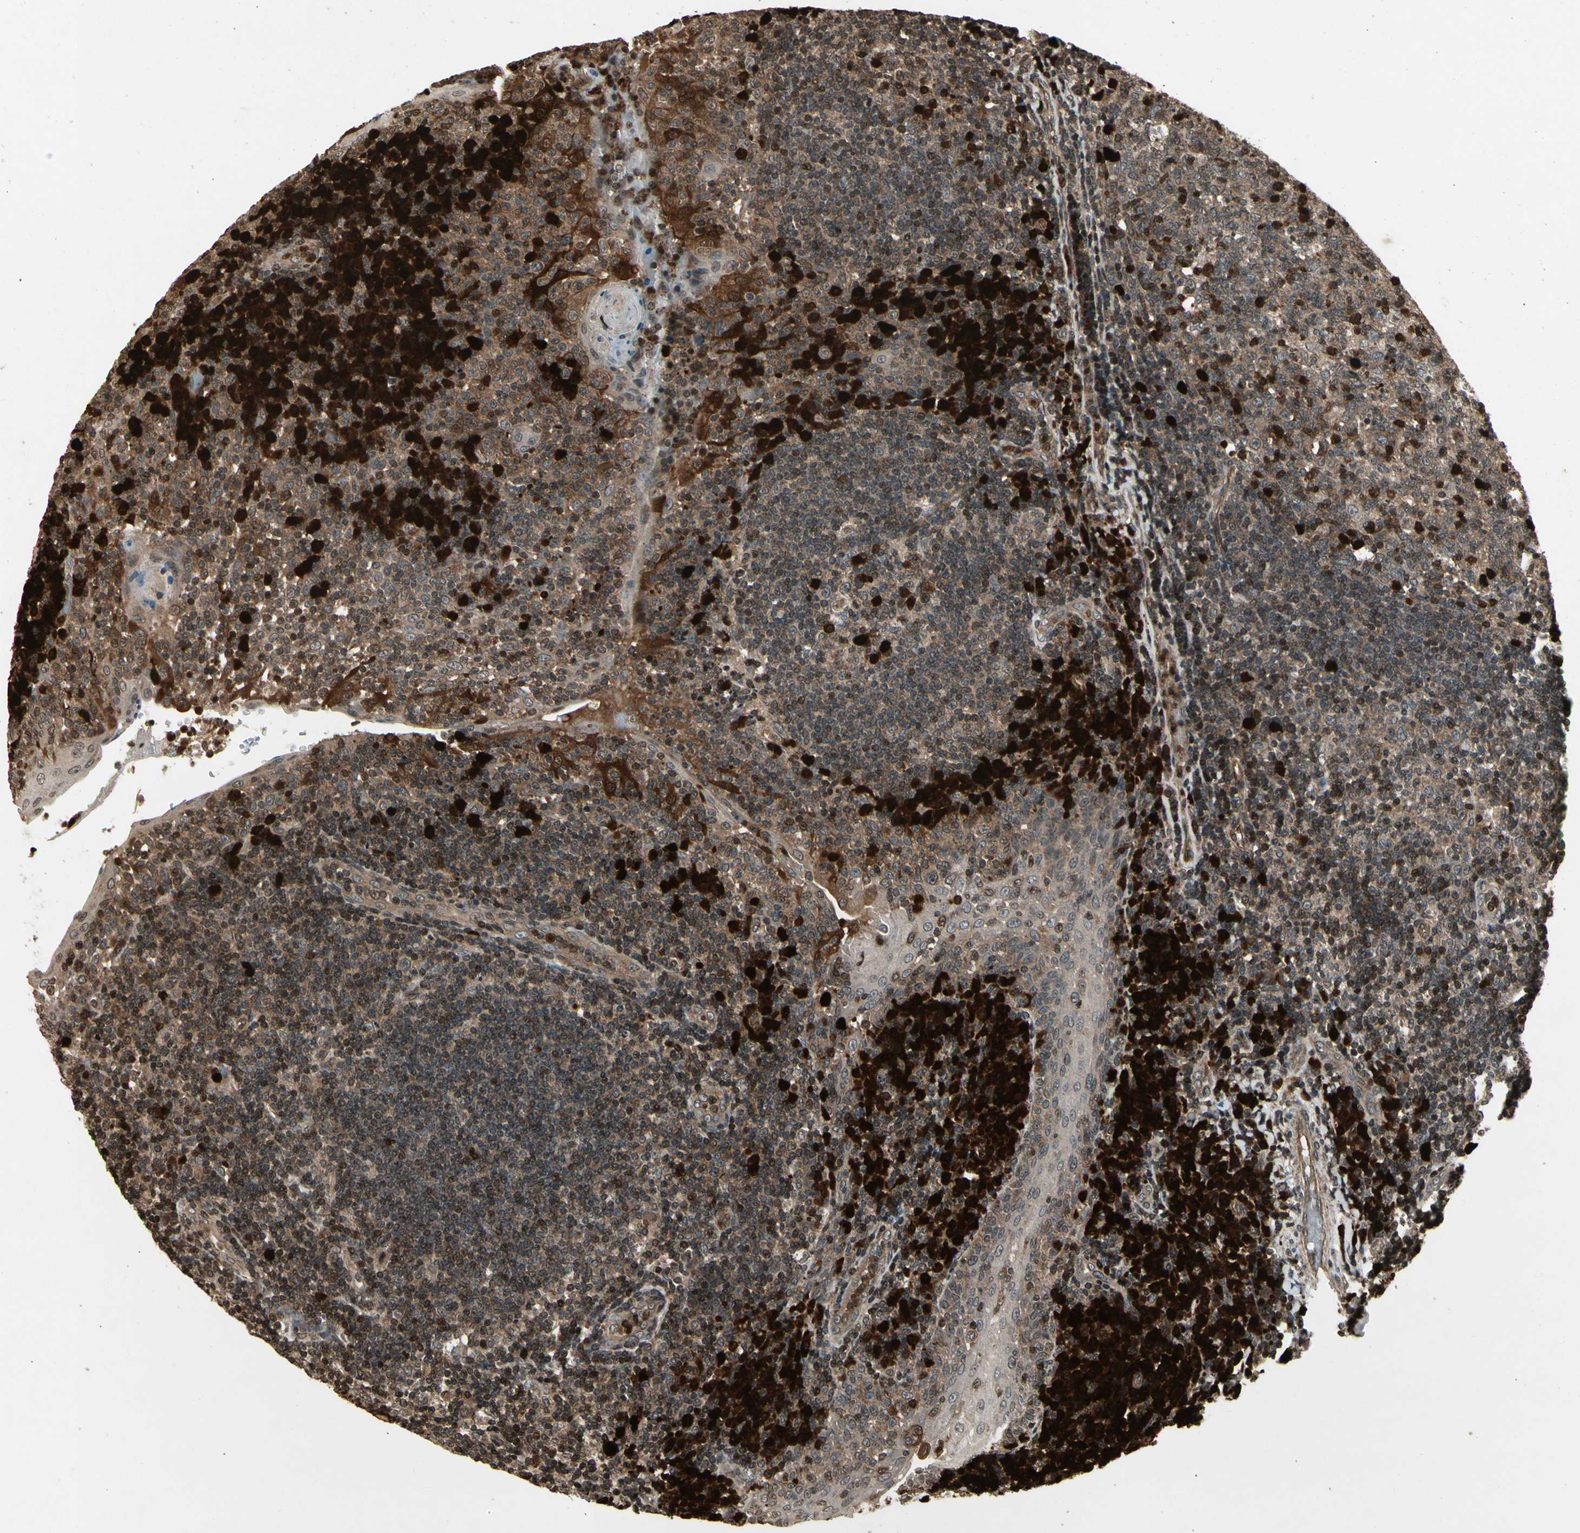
{"staining": {"intensity": "weak", "quantity": ">75%", "location": "cytoplasmic/membranous"}, "tissue": "tonsil", "cell_type": "Germinal center cells", "image_type": "normal", "snomed": [{"axis": "morphology", "description": "Normal tissue, NOS"}, {"axis": "topography", "description": "Tonsil"}], "caption": "Normal tonsil exhibits weak cytoplasmic/membranous staining in about >75% of germinal center cells.", "gene": "GLRX", "patient": {"sex": "female", "age": 40}}